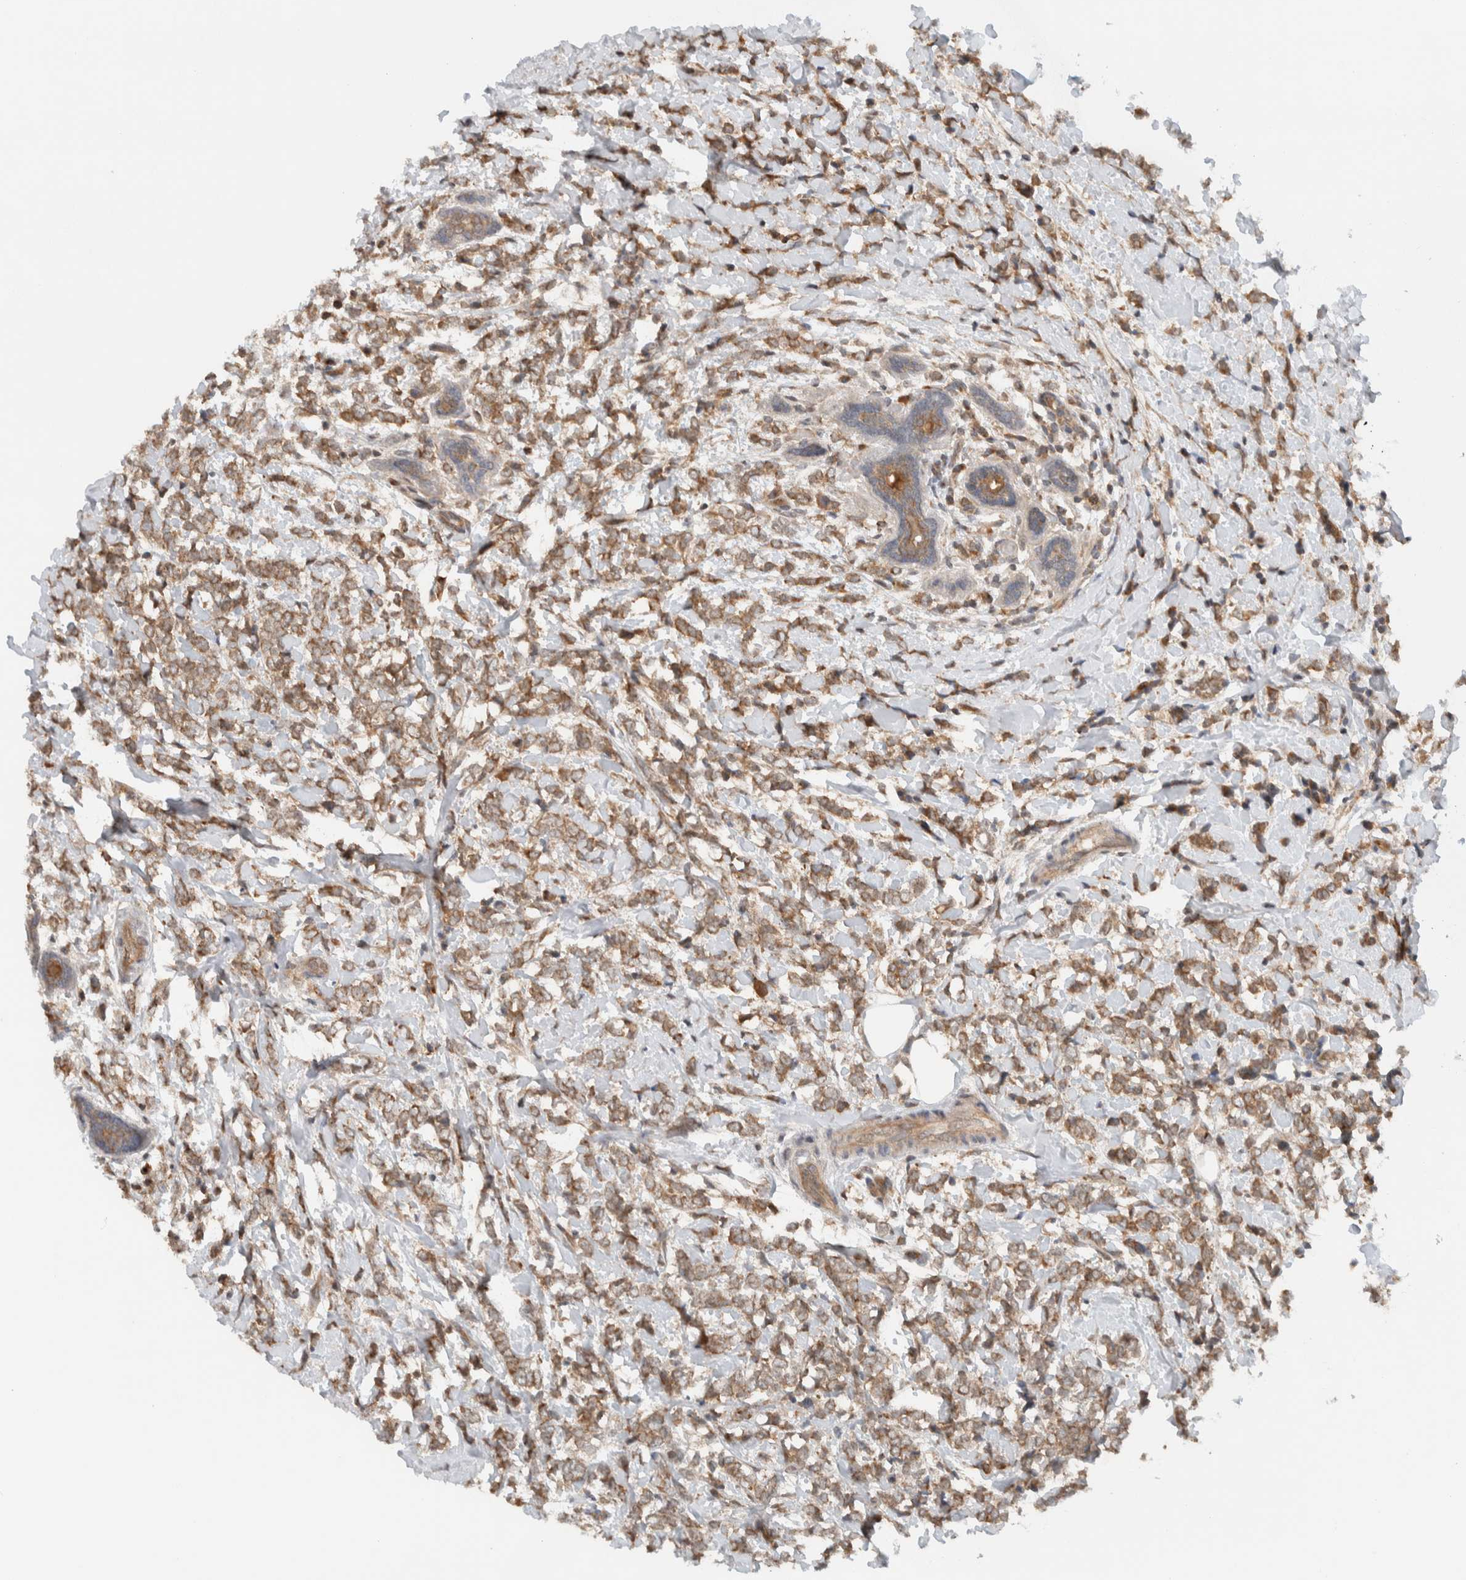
{"staining": {"intensity": "moderate", "quantity": ">75%", "location": "cytoplasmic/membranous"}, "tissue": "breast cancer", "cell_type": "Tumor cells", "image_type": "cancer", "snomed": [{"axis": "morphology", "description": "Normal tissue, NOS"}, {"axis": "morphology", "description": "Lobular carcinoma"}, {"axis": "topography", "description": "Breast"}], "caption": "Immunohistochemistry of human breast lobular carcinoma shows medium levels of moderate cytoplasmic/membranous staining in about >75% of tumor cells. (DAB (3,3'-diaminobenzidine) IHC with brightfield microscopy, high magnification).", "gene": "KLHL6", "patient": {"sex": "female", "age": 47}}